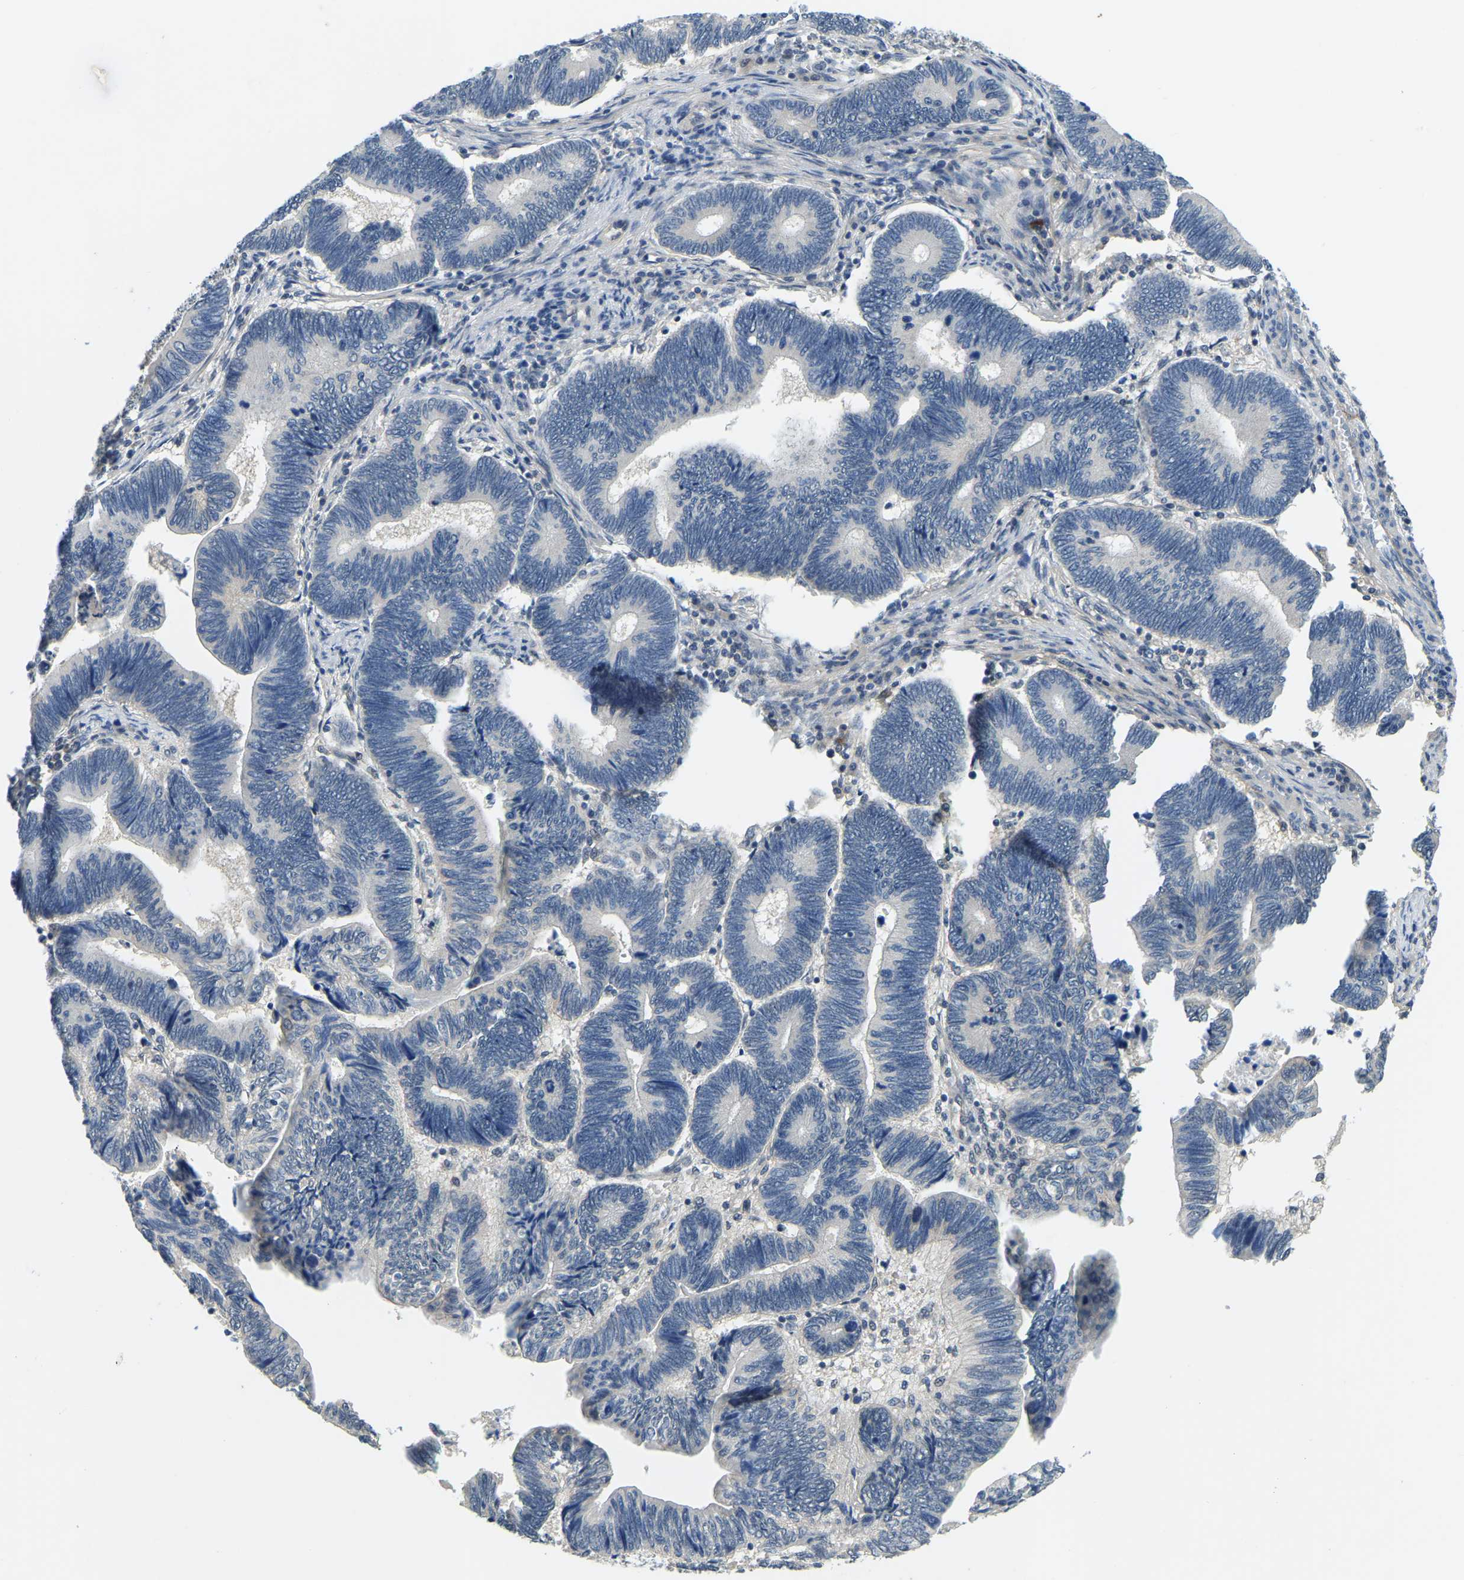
{"staining": {"intensity": "negative", "quantity": "none", "location": "none"}, "tissue": "pancreatic cancer", "cell_type": "Tumor cells", "image_type": "cancer", "snomed": [{"axis": "morphology", "description": "Adenocarcinoma, NOS"}, {"axis": "topography", "description": "Pancreas"}], "caption": "An image of pancreatic cancer (adenocarcinoma) stained for a protein demonstrates no brown staining in tumor cells.", "gene": "AHNAK", "patient": {"sex": "female", "age": 70}}